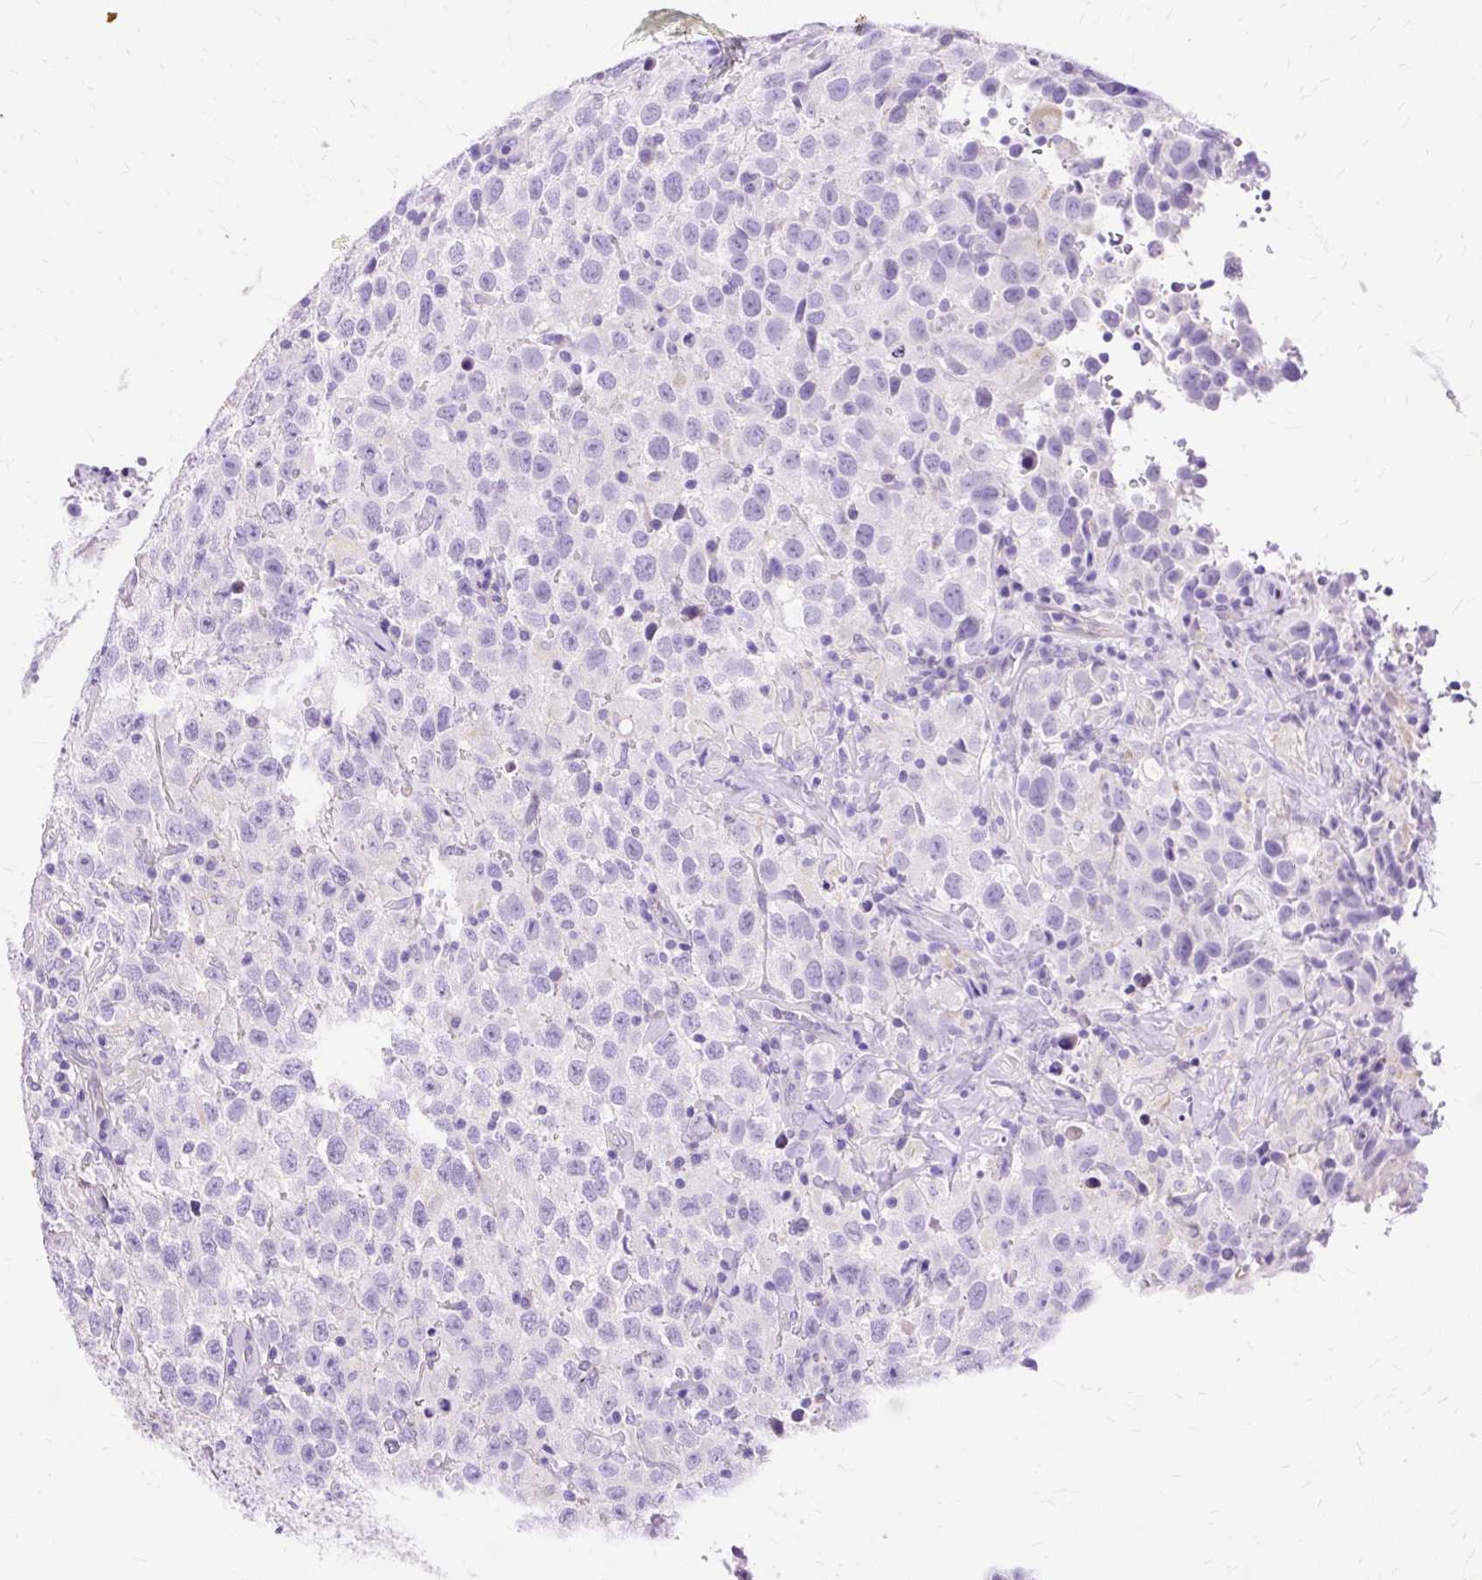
{"staining": {"intensity": "negative", "quantity": "none", "location": "none"}, "tissue": "testis cancer", "cell_type": "Tumor cells", "image_type": "cancer", "snomed": [{"axis": "morphology", "description": "Seminoma, NOS"}, {"axis": "topography", "description": "Testis"}], "caption": "Seminoma (testis) stained for a protein using immunohistochemistry exhibits no positivity tumor cells.", "gene": "MYO6", "patient": {"sex": "male", "age": 41}}